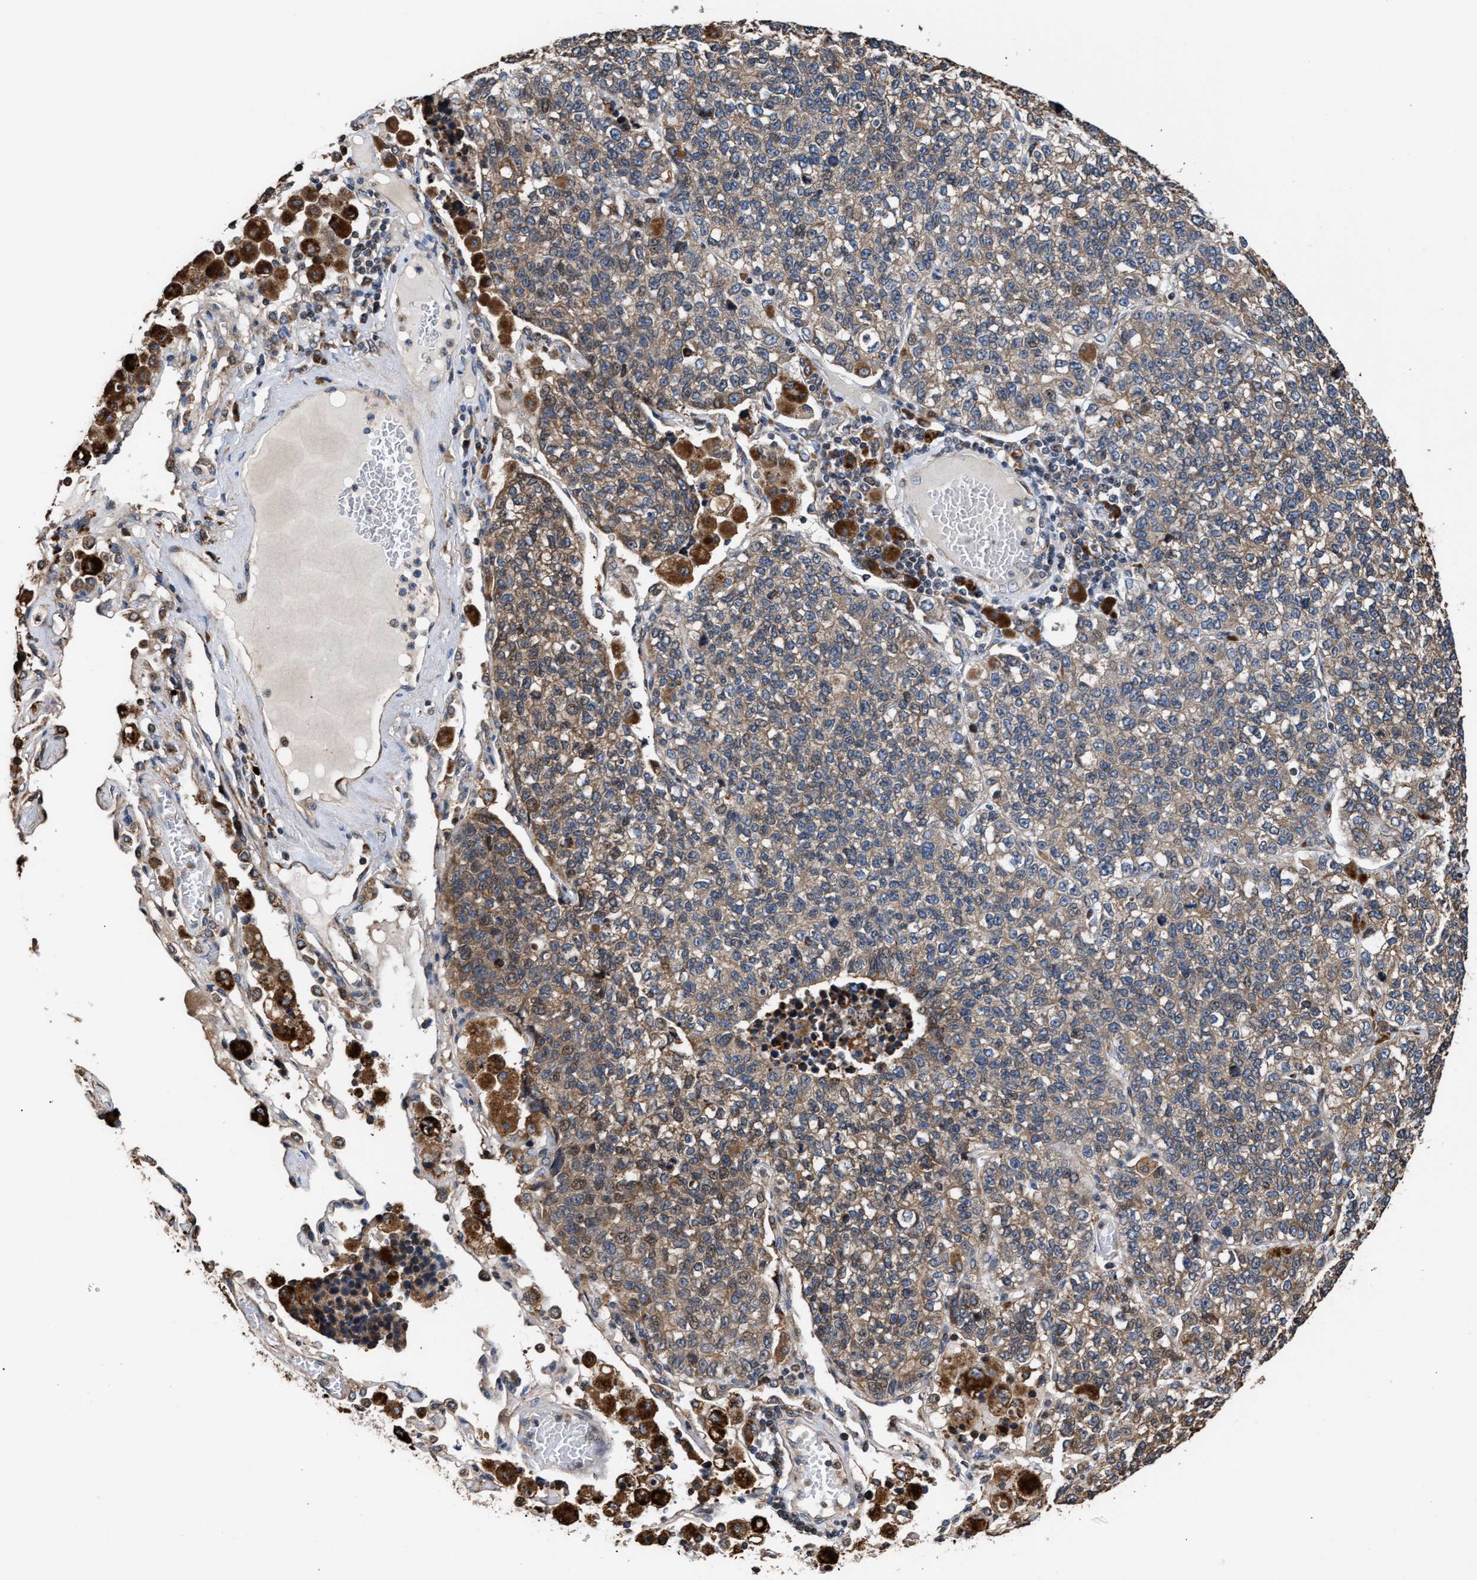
{"staining": {"intensity": "weak", "quantity": ">75%", "location": "cytoplasmic/membranous"}, "tissue": "lung cancer", "cell_type": "Tumor cells", "image_type": "cancer", "snomed": [{"axis": "morphology", "description": "Adenocarcinoma, NOS"}, {"axis": "topography", "description": "Lung"}], "caption": "Immunohistochemistry image of lung cancer (adenocarcinoma) stained for a protein (brown), which demonstrates low levels of weak cytoplasmic/membranous positivity in approximately >75% of tumor cells.", "gene": "GOSR1", "patient": {"sex": "male", "age": 49}}